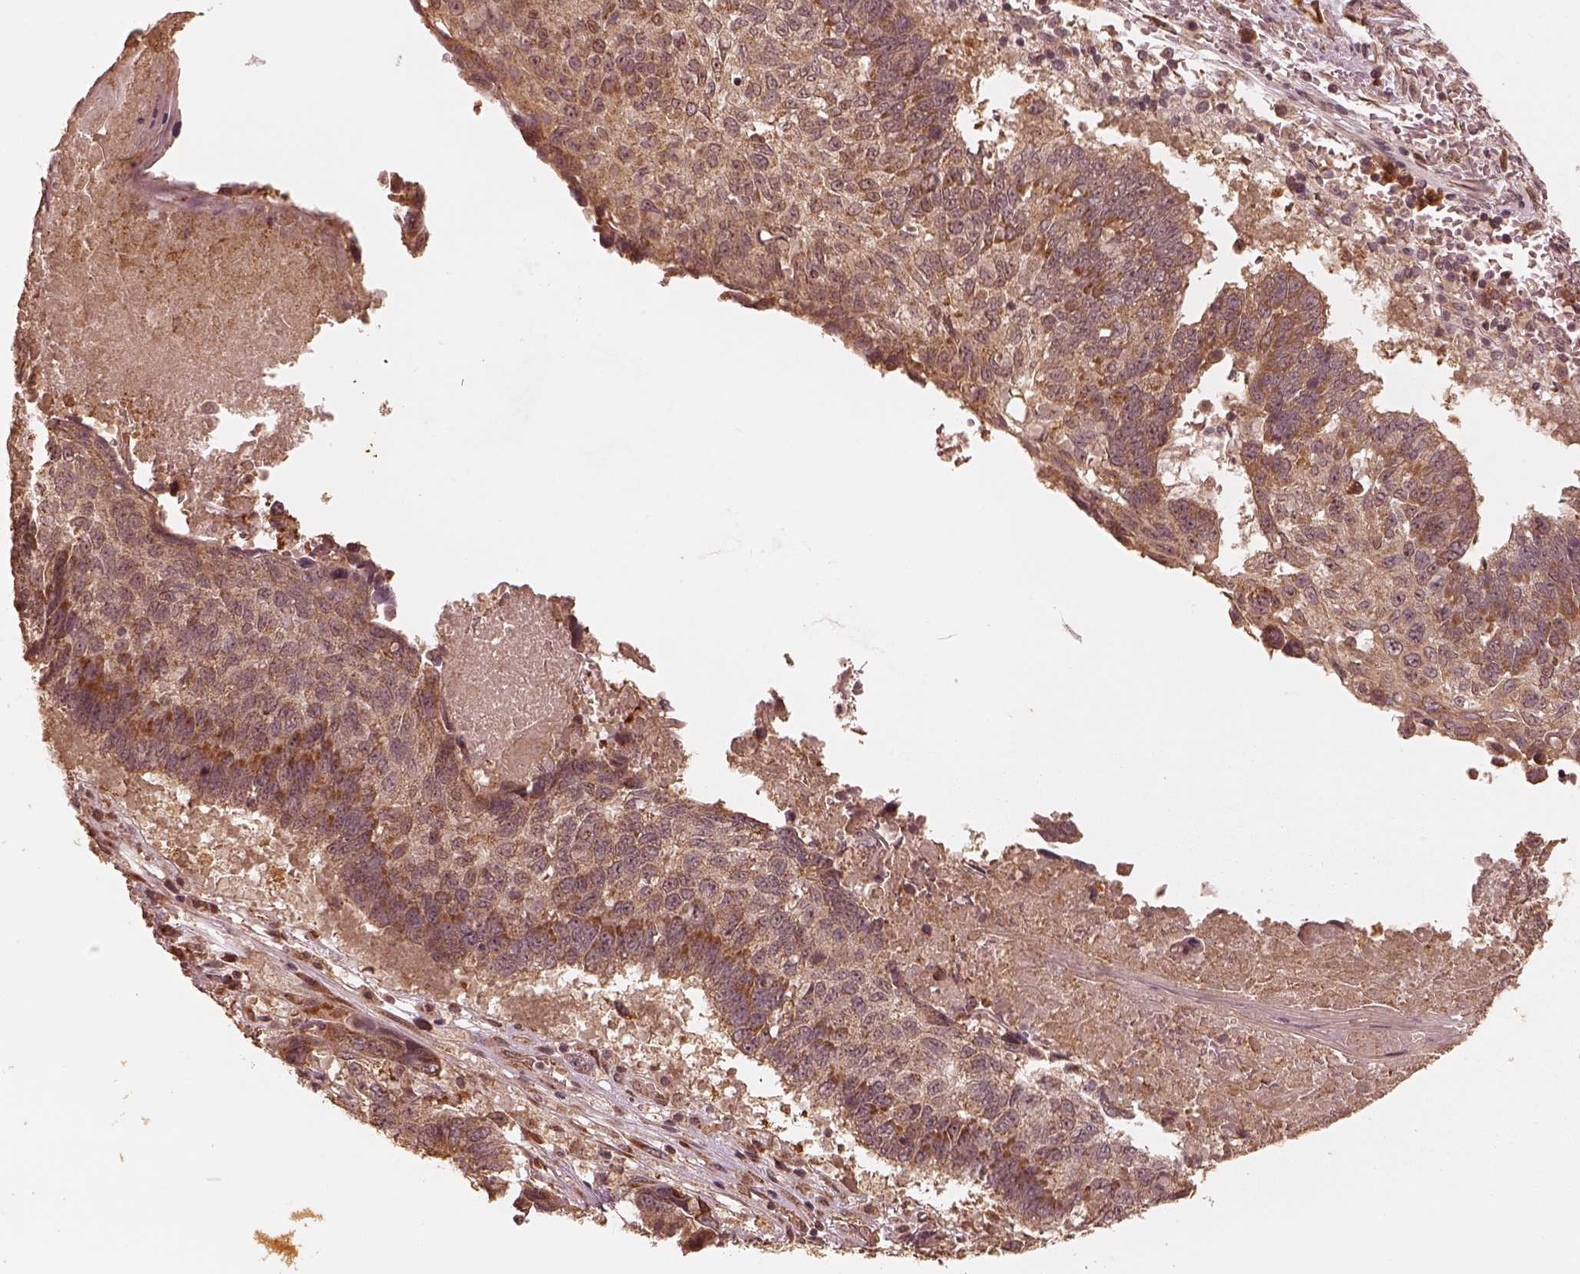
{"staining": {"intensity": "strong", "quantity": "<25%", "location": "cytoplasmic/membranous"}, "tissue": "lung cancer", "cell_type": "Tumor cells", "image_type": "cancer", "snomed": [{"axis": "morphology", "description": "Squamous cell carcinoma, NOS"}, {"axis": "topography", "description": "Lung"}], "caption": "Tumor cells display strong cytoplasmic/membranous staining in approximately <25% of cells in squamous cell carcinoma (lung). (DAB IHC with brightfield microscopy, high magnification).", "gene": "DNAJC25", "patient": {"sex": "male", "age": 73}}